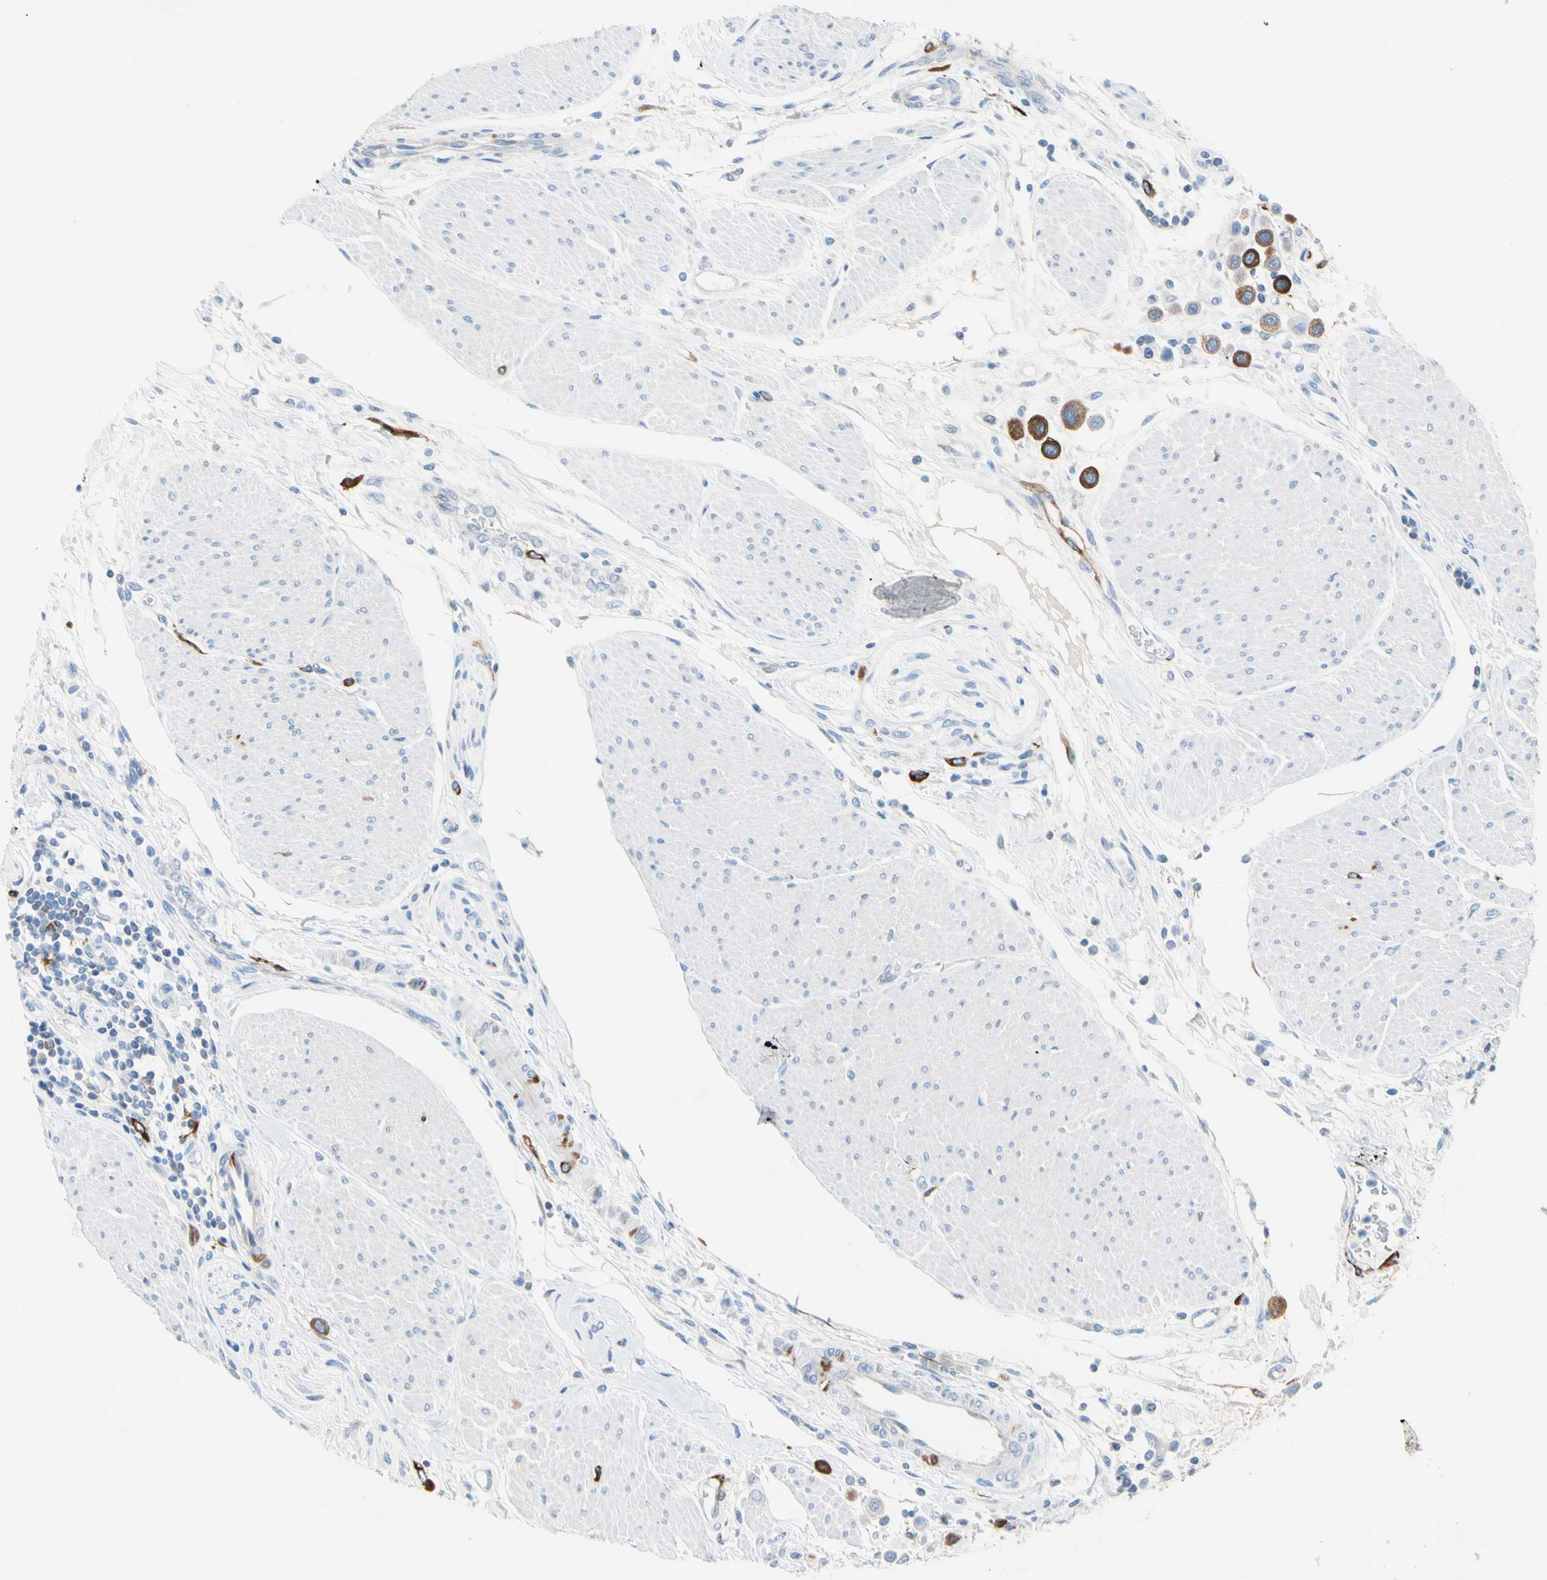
{"staining": {"intensity": "strong", "quantity": "25%-75%", "location": "cytoplasmic/membranous"}, "tissue": "urothelial cancer", "cell_type": "Tumor cells", "image_type": "cancer", "snomed": [{"axis": "morphology", "description": "Urothelial carcinoma, High grade"}, {"axis": "topography", "description": "Urinary bladder"}], "caption": "Protein staining by IHC reveals strong cytoplasmic/membranous staining in about 25%-75% of tumor cells in urothelial cancer. The protein is stained brown, and the nuclei are stained in blue (DAB (3,3'-diaminobenzidine) IHC with brightfield microscopy, high magnification).", "gene": "TACC3", "patient": {"sex": "male", "age": 50}}